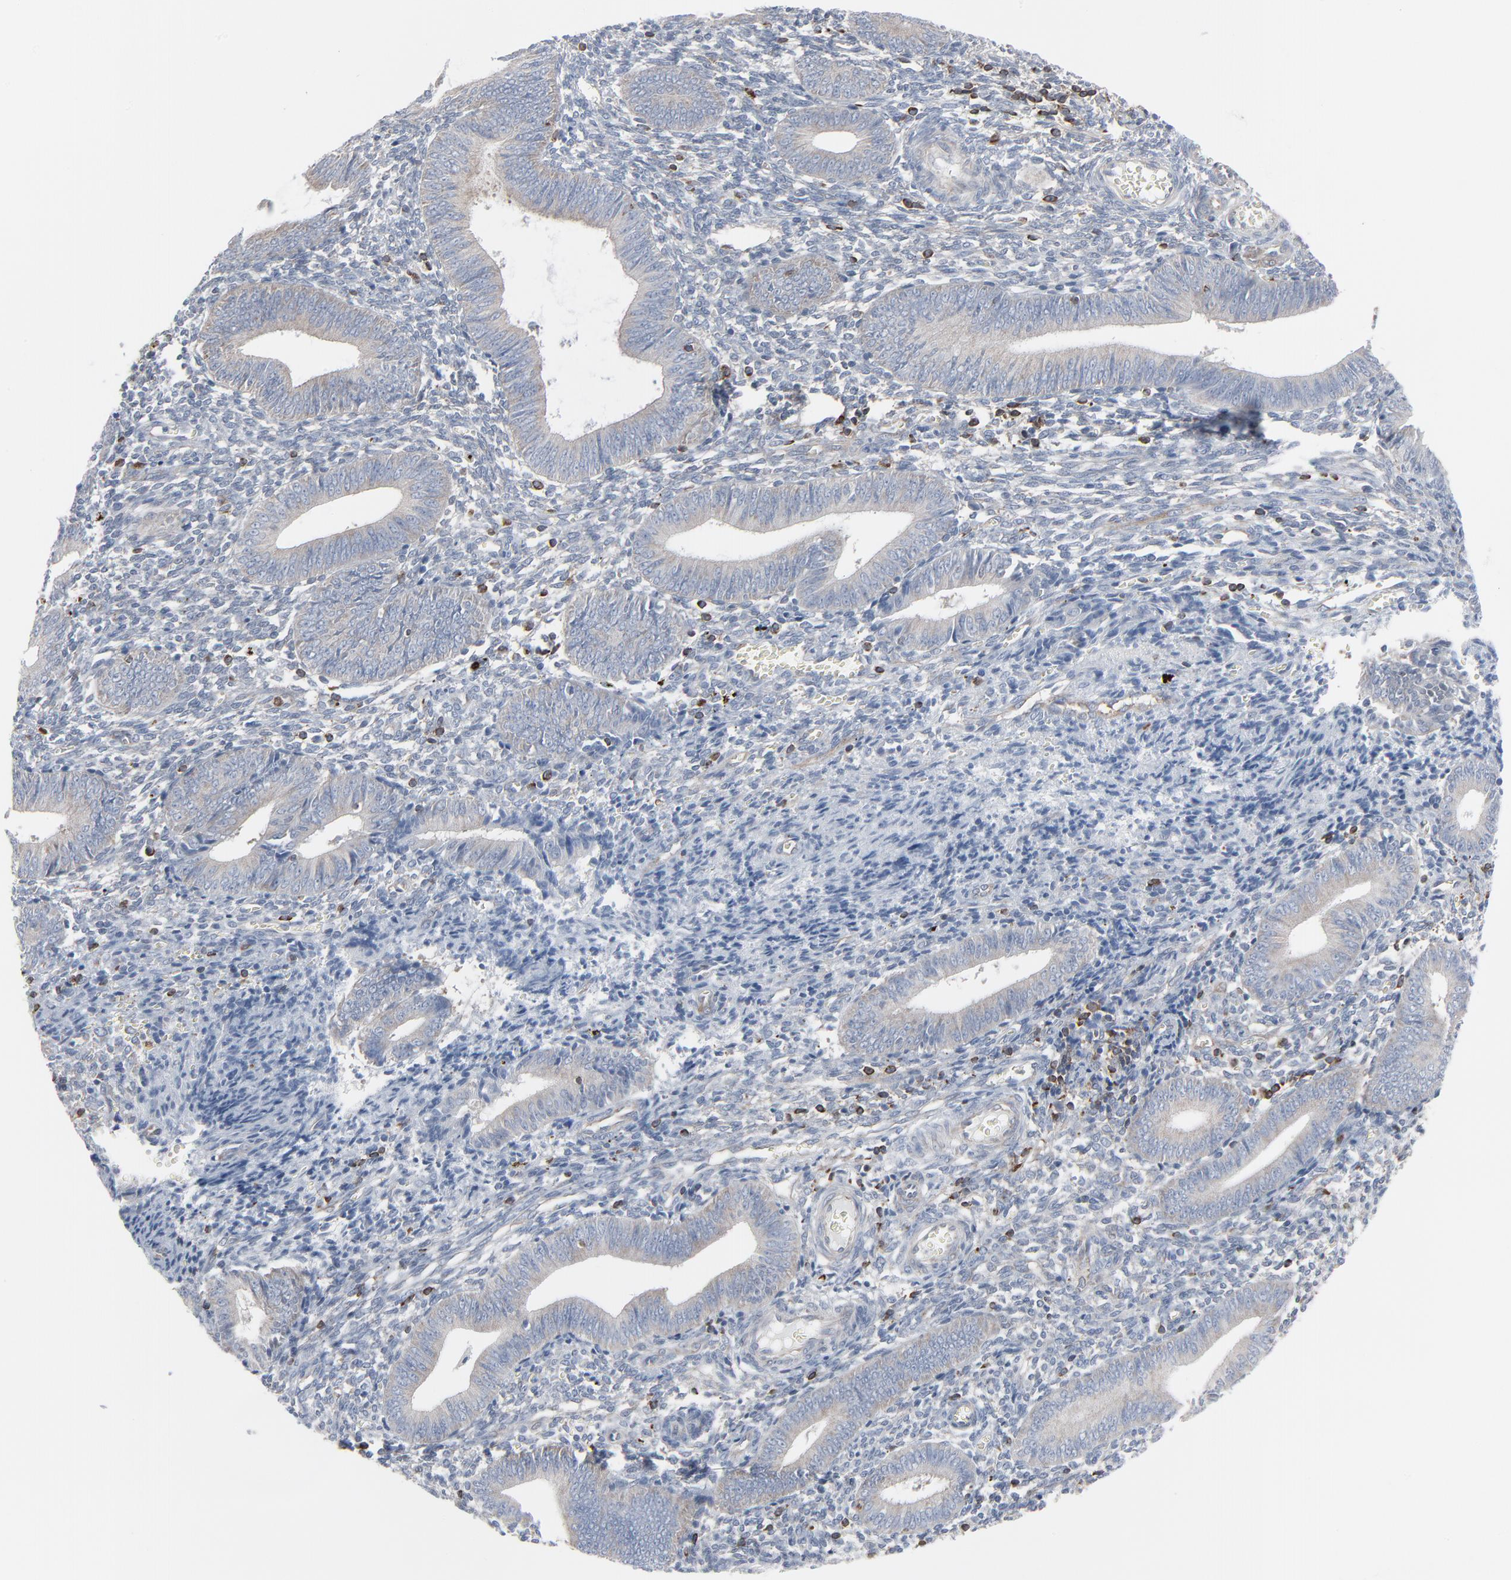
{"staining": {"intensity": "strong", "quantity": "<25%", "location": "cytoplasmic/membranous"}, "tissue": "endometrium", "cell_type": "Cells in endometrial stroma", "image_type": "normal", "snomed": [{"axis": "morphology", "description": "Normal tissue, NOS"}, {"axis": "topography", "description": "Uterus"}, {"axis": "topography", "description": "Endometrium"}], "caption": "Unremarkable endometrium exhibits strong cytoplasmic/membranous staining in approximately <25% of cells in endometrial stroma, visualized by immunohistochemistry.", "gene": "OPTN", "patient": {"sex": "female", "age": 33}}